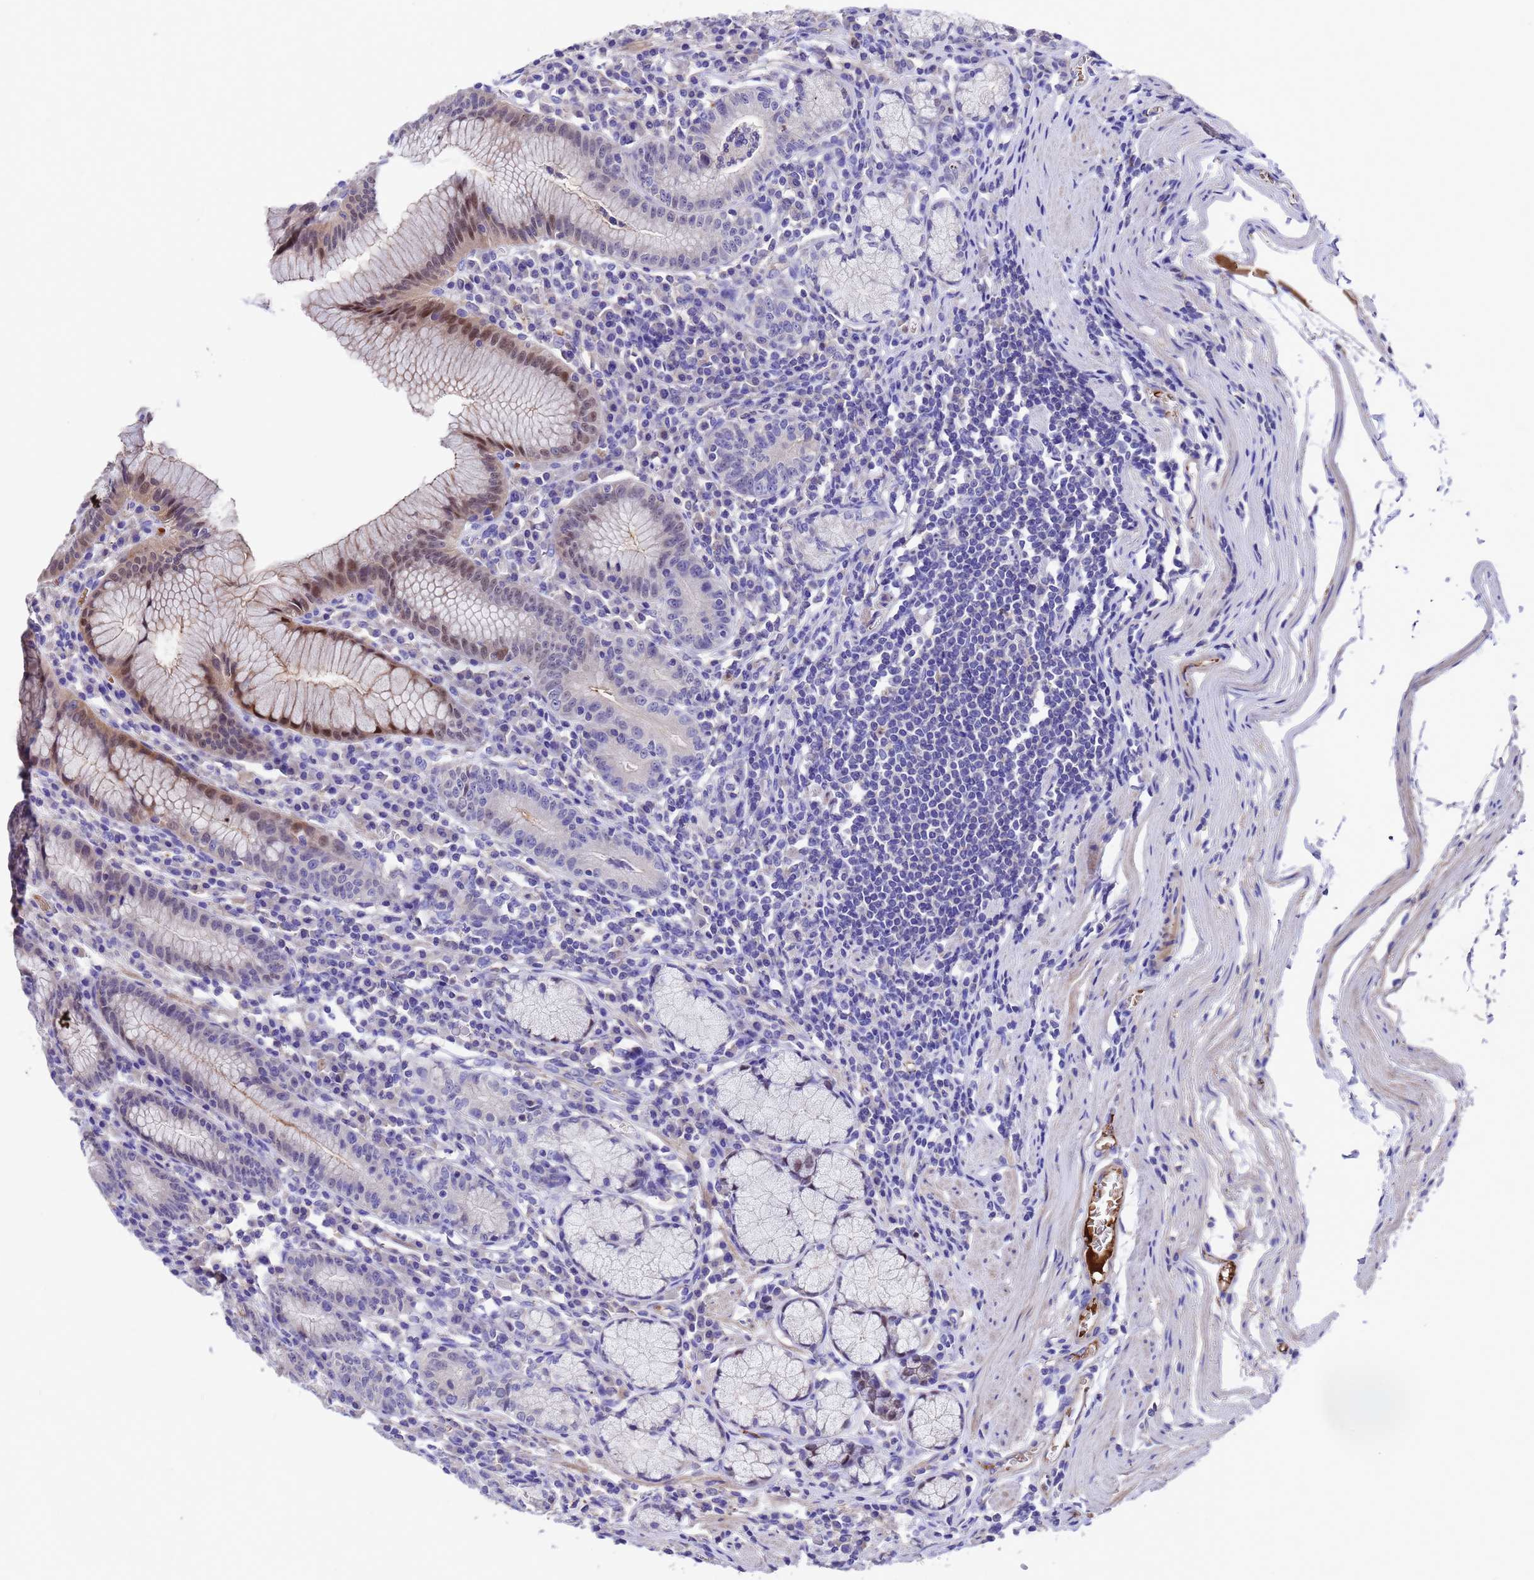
{"staining": {"intensity": "moderate", "quantity": "25%-75%", "location": "nuclear"}, "tissue": "stomach", "cell_type": "Glandular cells", "image_type": "normal", "snomed": [{"axis": "morphology", "description": "Normal tissue, NOS"}, {"axis": "topography", "description": "Stomach"}], "caption": "Brown immunohistochemical staining in benign stomach displays moderate nuclear expression in about 25%-75% of glandular cells. (DAB IHC, brown staining for protein, blue staining for nuclei).", "gene": "ELP6", "patient": {"sex": "male", "age": 55}}